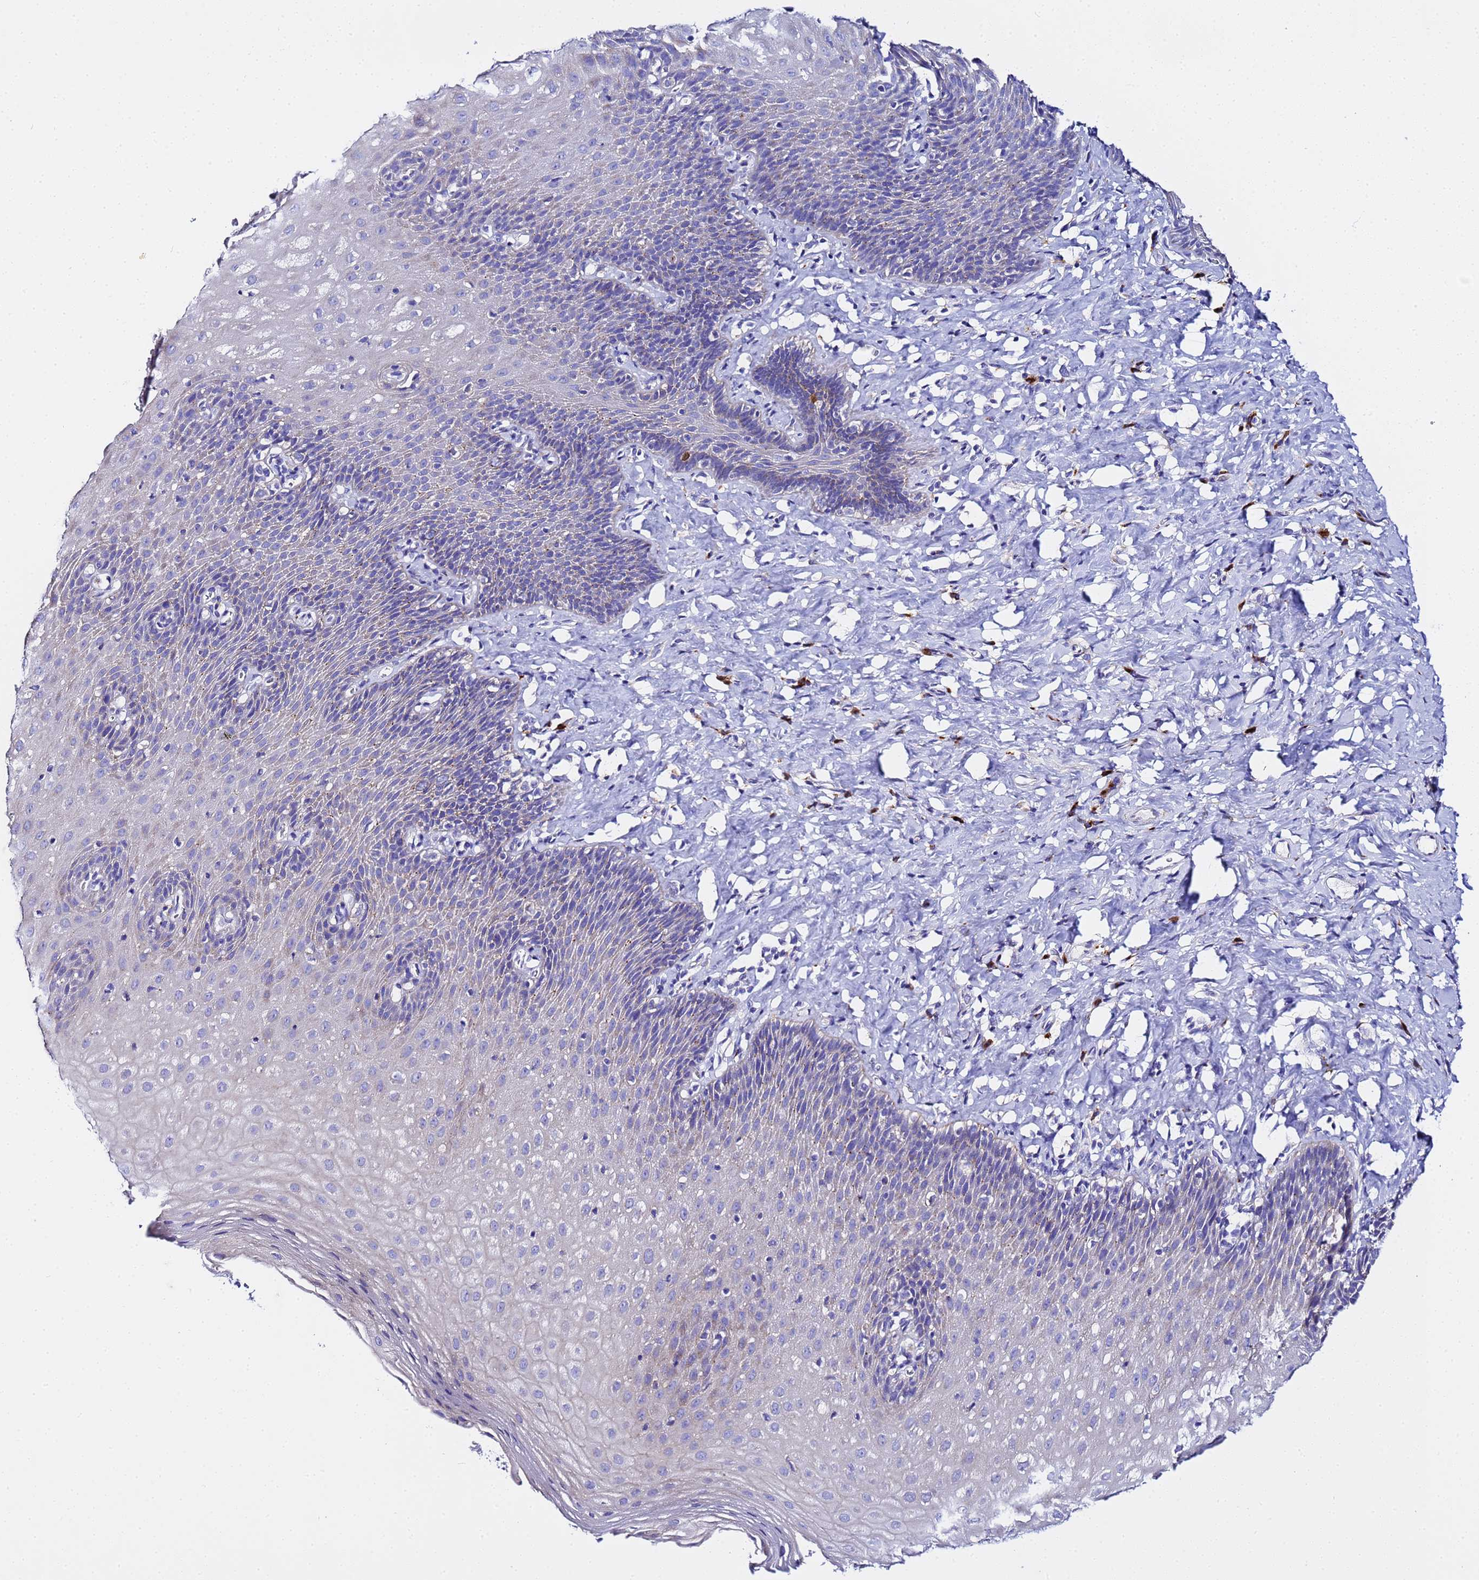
{"staining": {"intensity": "weak", "quantity": "25%-75%", "location": "cytoplasmic/membranous"}, "tissue": "esophagus", "cell_type": "Squamous epithelial cells", "image_type": "normal", "snomed": [{"axis": "morphology", "description": "Normal tissue, NOS"}, {"axis": "topography", "description": "Esophagus"}], "caption": "Squamous epithelial cells reveal low levels of weak cytoplasmic/membranous positivity in approximately 25%-75% of cells in unremarkable esophagus. (IHC, brightfield microscopy, high magnification).", "gene": "VTI1B", "patient": {"sex": "female", "age": 61}}